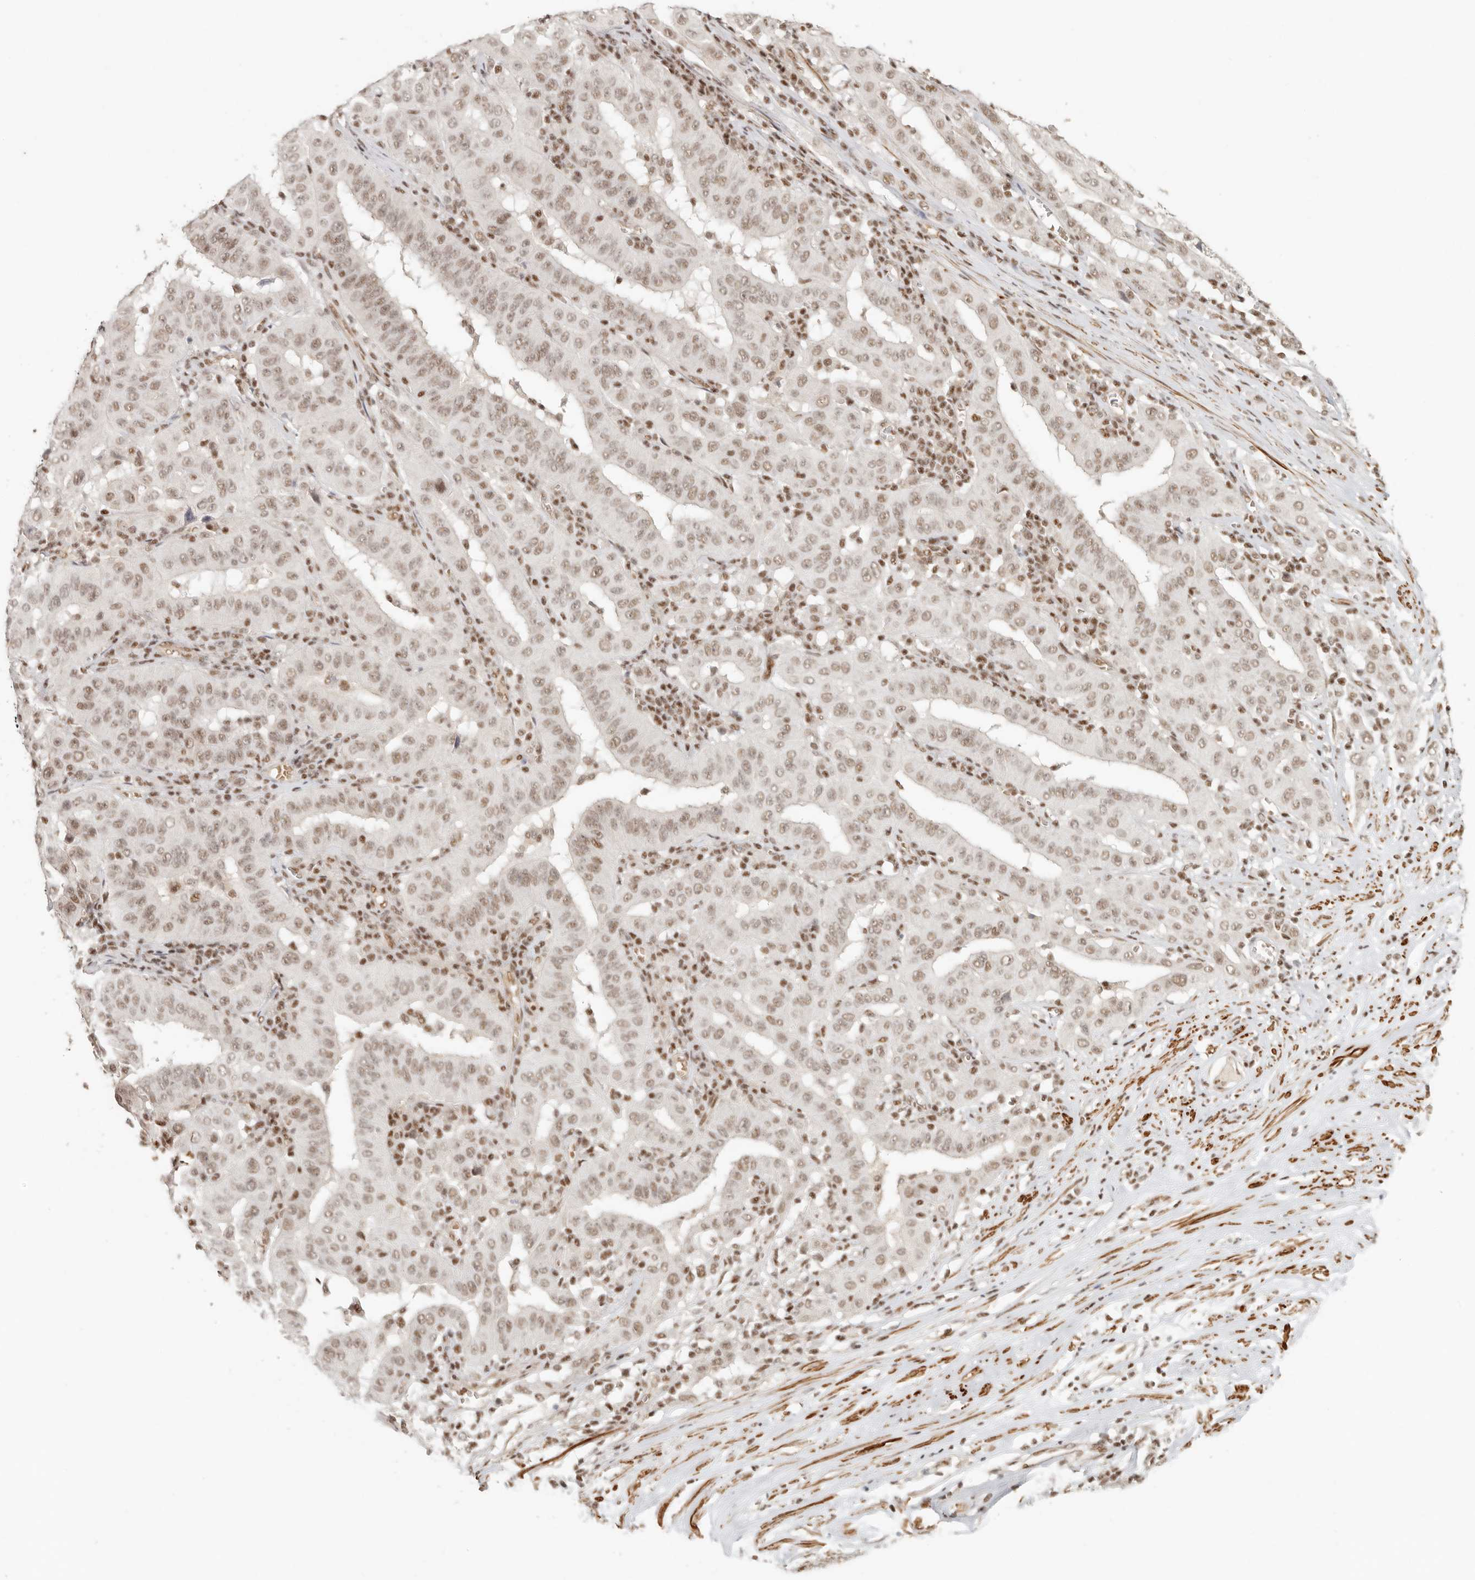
{"staining": {"intensity": "moderate", "quantity": ">75%", "location": "nuclear"}, "tissue": "pancreatic cancer", "cell_type": "Tumor cells", "image_type": "cancer", "snomed": [{"axis": "morphology", "description": "Adenocarcinoma, NOS"}, {"axis": "topography", "description": "Pancreas"}], "caption": "Pancreatic cancer stained with a protein marker reveals moderate staining in tumor cells.", "gene": "GABPA", "patient": {"sex": "male", "age": 63}}